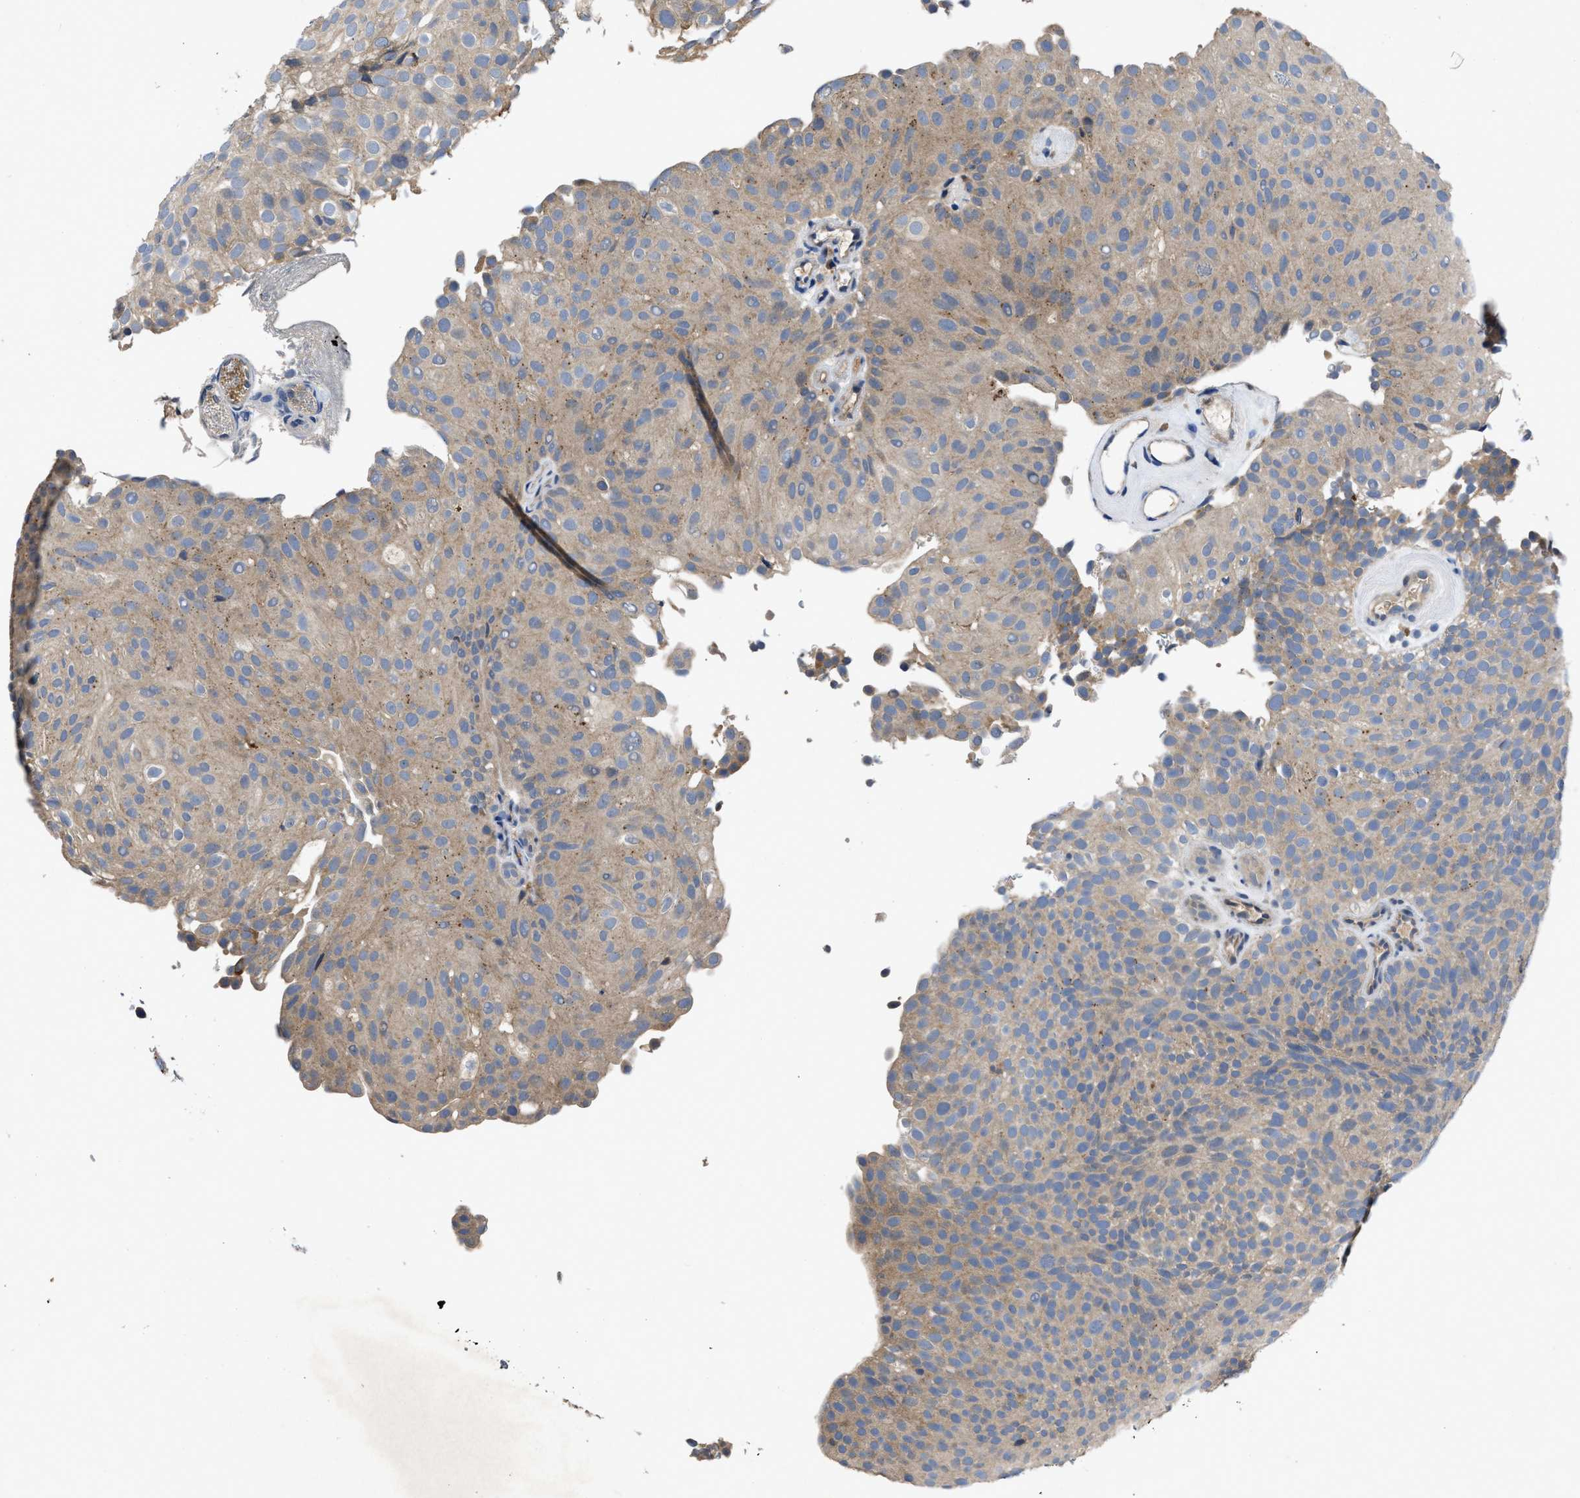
{"staining": {"intensity": "moderate", "quantity": ">75%", "location": "cytoplasmic/membranous"}, "tissue": "urothelial cancer", "cell_type": "Tumor cells", "image_type": "cancer", "snomed": [{"axis": "morphology", "description": "Urothelial carcinoma, Low grade"}, {"axis": "topography", "description": "Urinary bladder"}], "caption": "Immunohistochemical staining of urothelial carcinoma (low-grade) exhibits medium levels of moderate cytoplasmic/membranous protein staining in about >75% of tumor cells.", "gene": "VPS4A", "patient": {"sex": "male", "age": 78}}